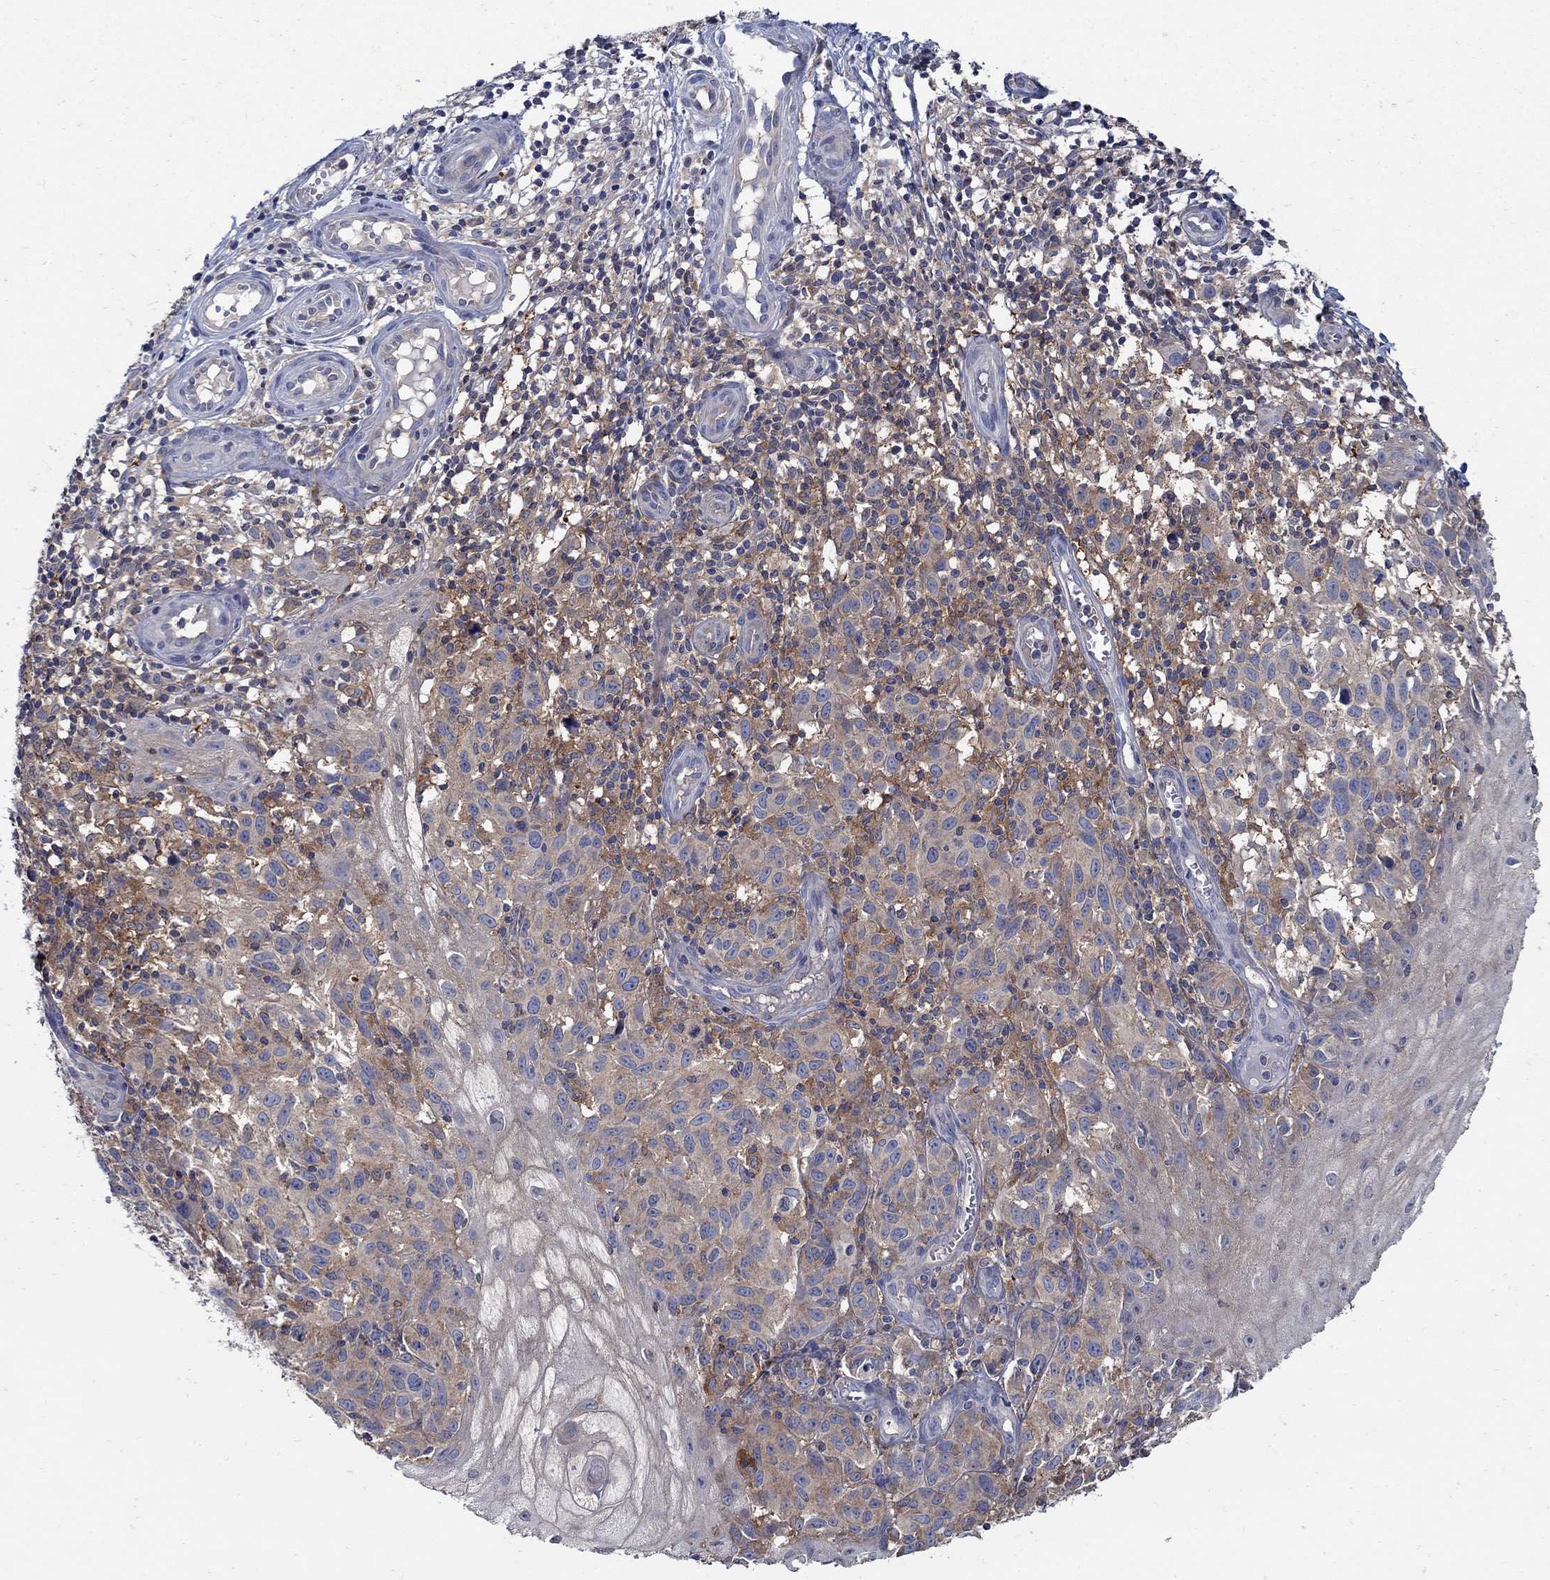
{"staining": {"intensity": "moderate", "quantity": "25%-75%", "location": "cytoplasmic/membranous"}, "tissue": "melanoma", "cell_type": "Tumor cells", "image_type": "cancer", "snomed": [{"axis": "morphology", "description": "Malignant melanoma, NOS"}, {"axis": "topography", "description": "Skin"}], "caption": "Immunohistochemical staining of malignant melanoma demonstrates medium levels of moderate cytoplasmic/membranous protein expression in approximately 25%-75% of tumor cells.", "gene": "MTHFR", "patient": {"sex": "female", "age": 53}}